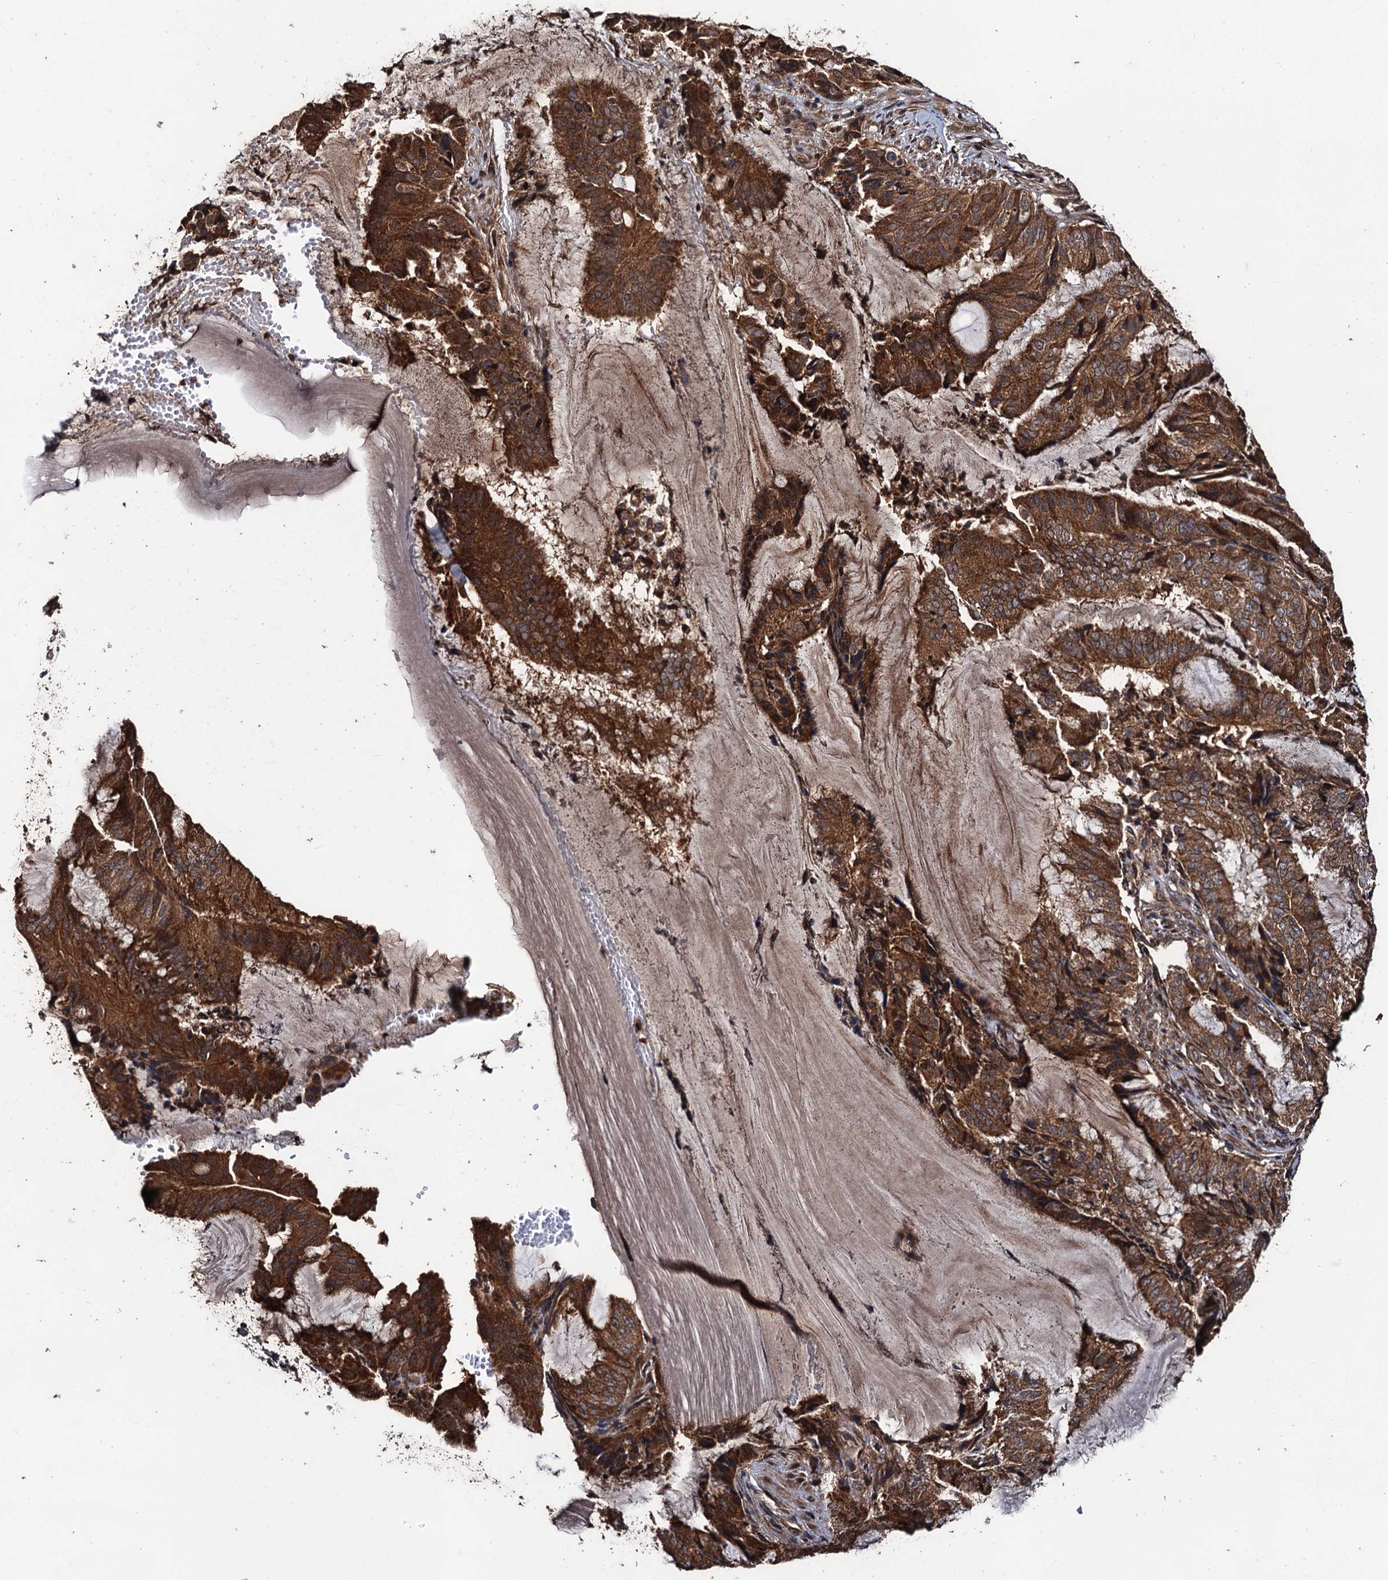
{"staining": {"intensity": "strong", "quantity": ">75%", "location": "cytoplasmic/membranous"}, "tissue": "endometrial cancer", "cell_type": "Tumor cells", "image_type": "cancer", "snomed": [{"axis": "morphology", "description": "Adenocarcinoma, NOS"}, {"axis": "topography", "description": "Endometrium"}], "caption": "Brown immunohistochemical staining in endometrial adenocarcinoma exhibits strong cytoplasmic/membranous staining in approximately >75% of tumor cells.", "gene": "MIER2", "patient": {"sex": "female", "age": 51}}